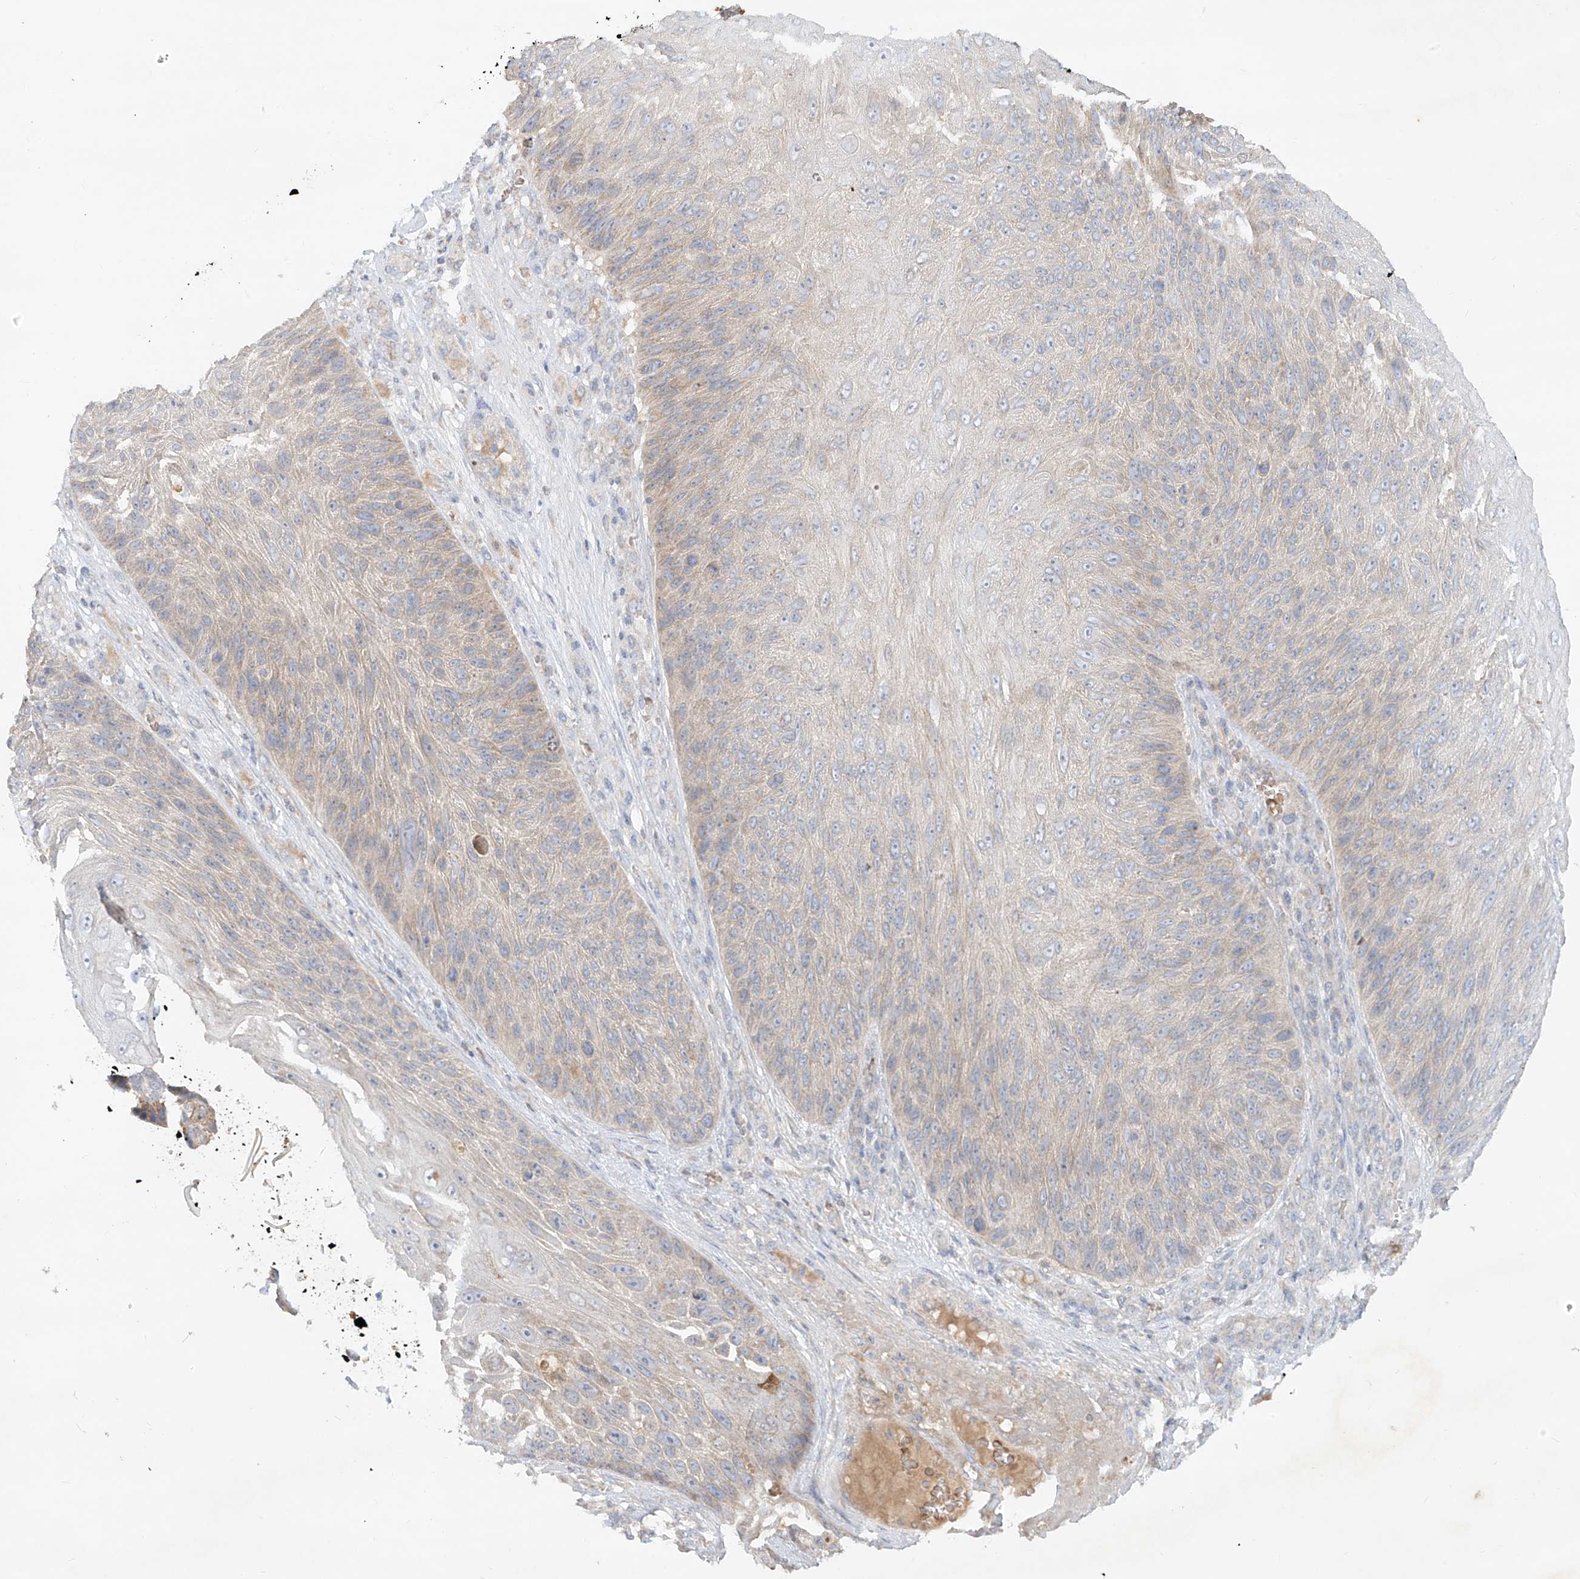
{"staining": {"intensity": "negative", "quantity": "none", "location": "none"}, "tissue": "skin cancer", "cell_type": "Tumor cells", "image_type": "cancer", "snomed": [{"axis": "morphology", "description": "Squamous cell carcinoma, NOS"}, {"axis": "topography", "description": "Skin"}], "caption": "An immunohistochemistry (IHC) micrograph of skin cancer is shown. There is no staining in tumor cells of skin cancer.", "gene": "KPNA7", "patient": {"sex": "female", "age": 88}}